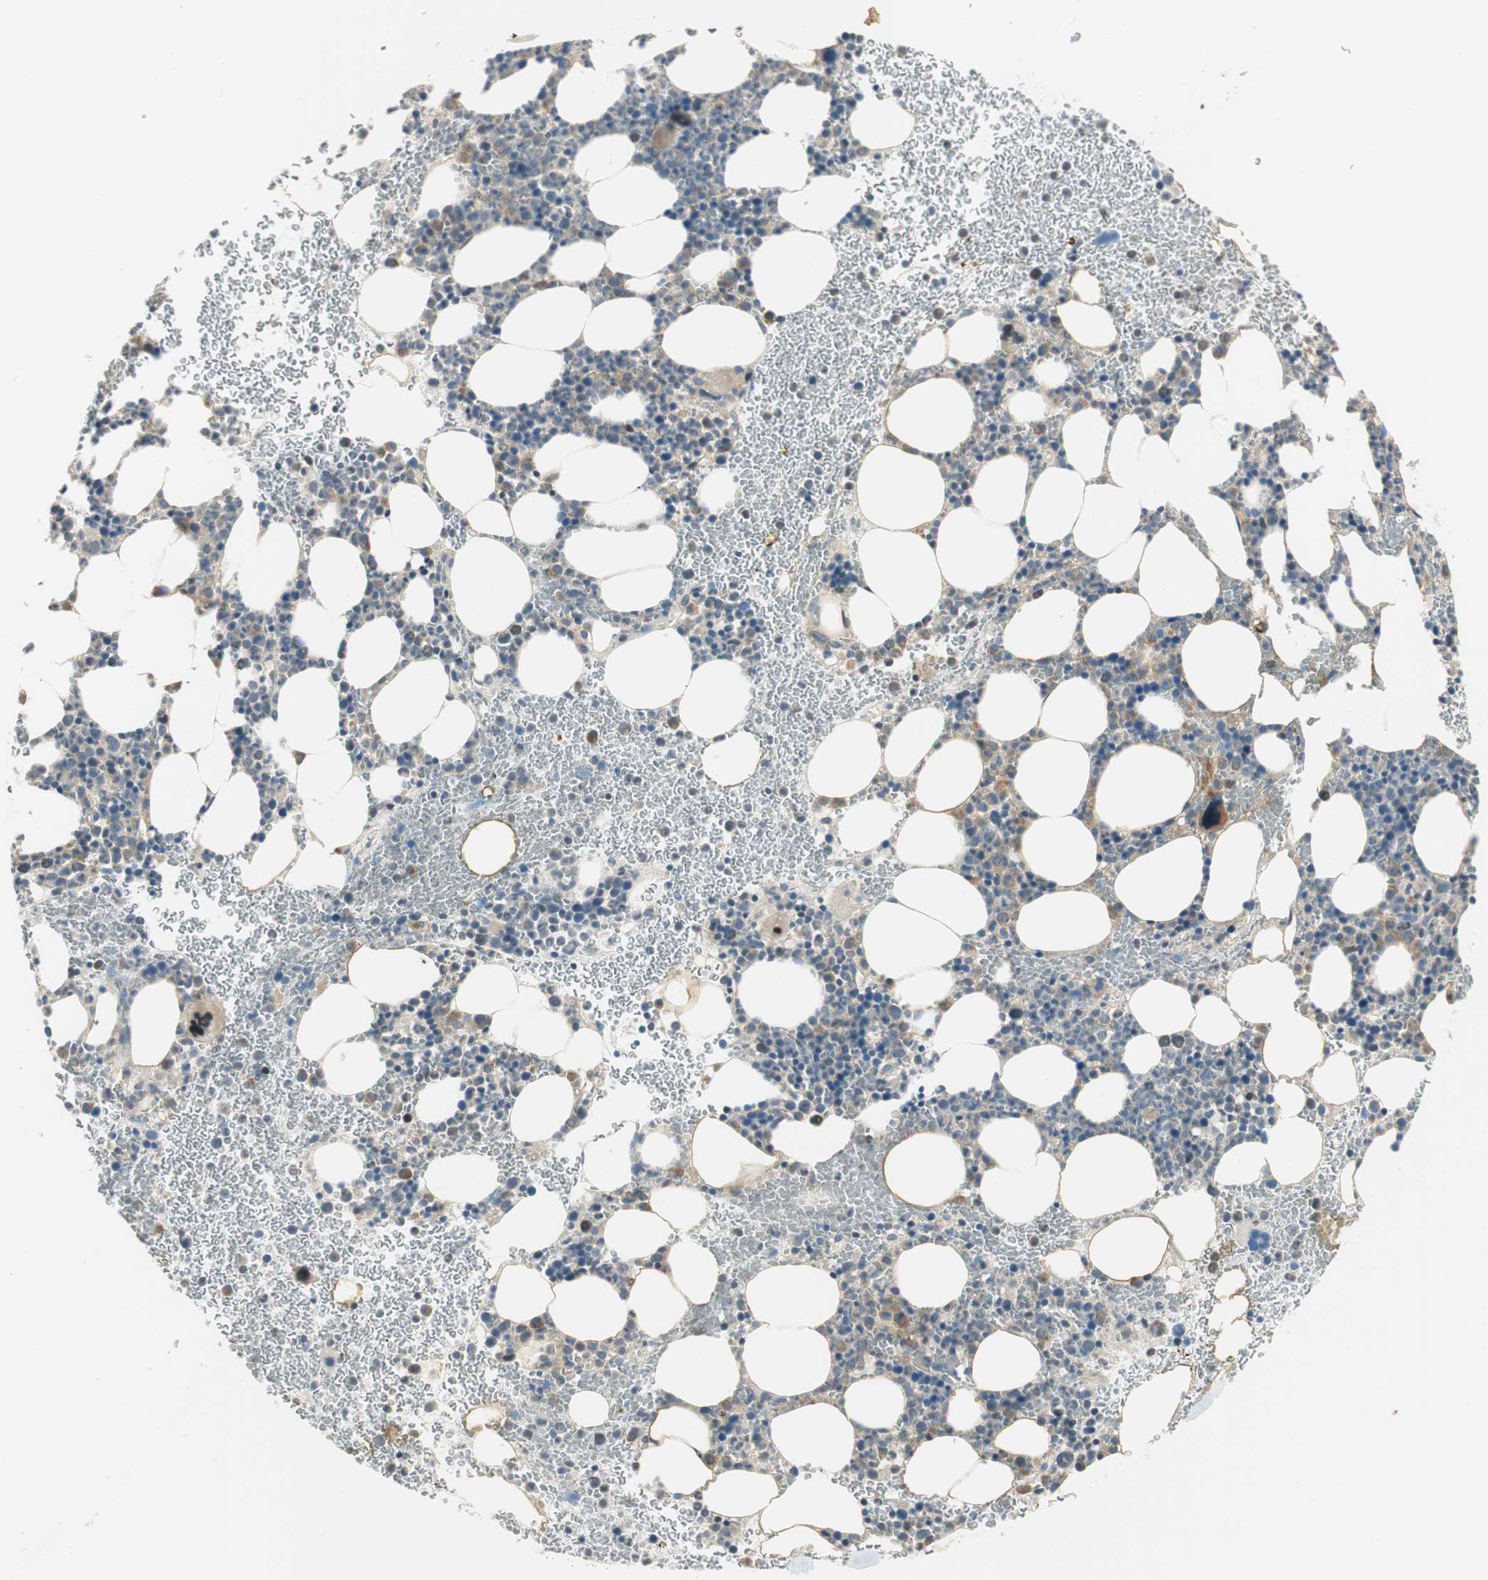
{"staining": {"intensity": "moderate", "quantity": "<25%", "location": "cytoplasmic/membranous,nuclear"}, "tissue": "bone marrow", "cell_type": "Hematopoietic cells", "image_type": "normal", "snomed": [{"axis": "morphology", "description": "Normal tissue, NOS"}, {"axis": "morphology", "description": "Inflammation, NOS"}, {"axis": "topography", "description": "Bone marrow"}], "caption": "Hematopoietic cells display low levels of moderate cytoplasmic/membranous,nuclear staining in about <25% of cells in normal bone marrow.", "gene": "PCDHB15", "patient": {"sex": "female", "age": 54}}